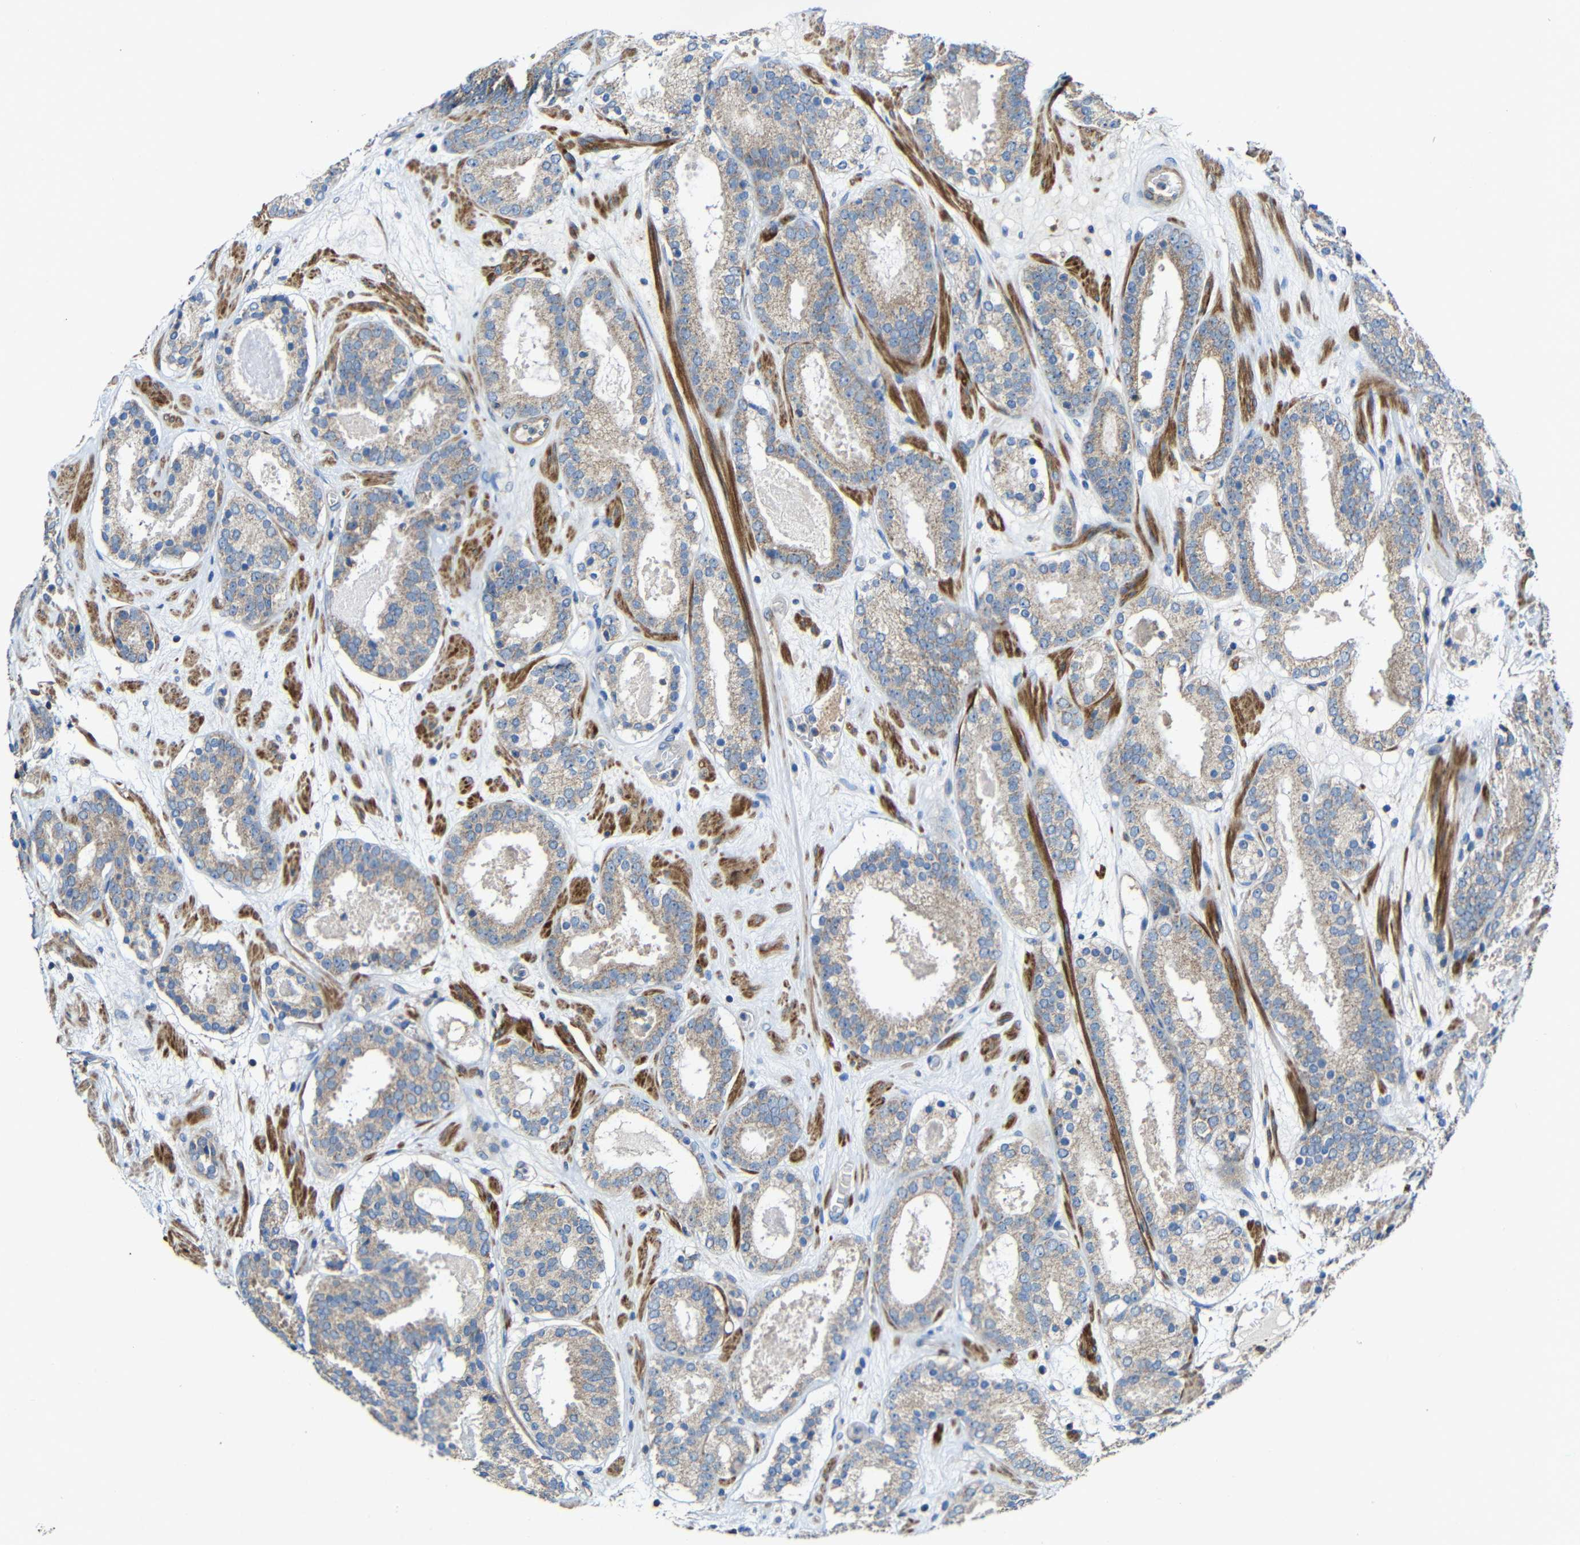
{"staining": {"intensity": "weak", "quantity": "25%-75%", "location": "cytoplasmic/membranous"}, "tissue": "prostate cancer", "cell_type": "Tumor cells", "image_type": "cancer", "snomed": [{"axis": "morphology", "description": "Adenocarcinoma, Low grade"}, {"axis": "topography", "description": "Prostate"}], "caption": "This micrograph displays immunohistochemistry staining of human prostate cancer (low-grade adenocarcinoma), with low weak cytoplasmic/membranous staining in approximately 25%-75% of tumor cells.", "gene": "RHOT2", "patient": {"sex": "male", "age": 69}}